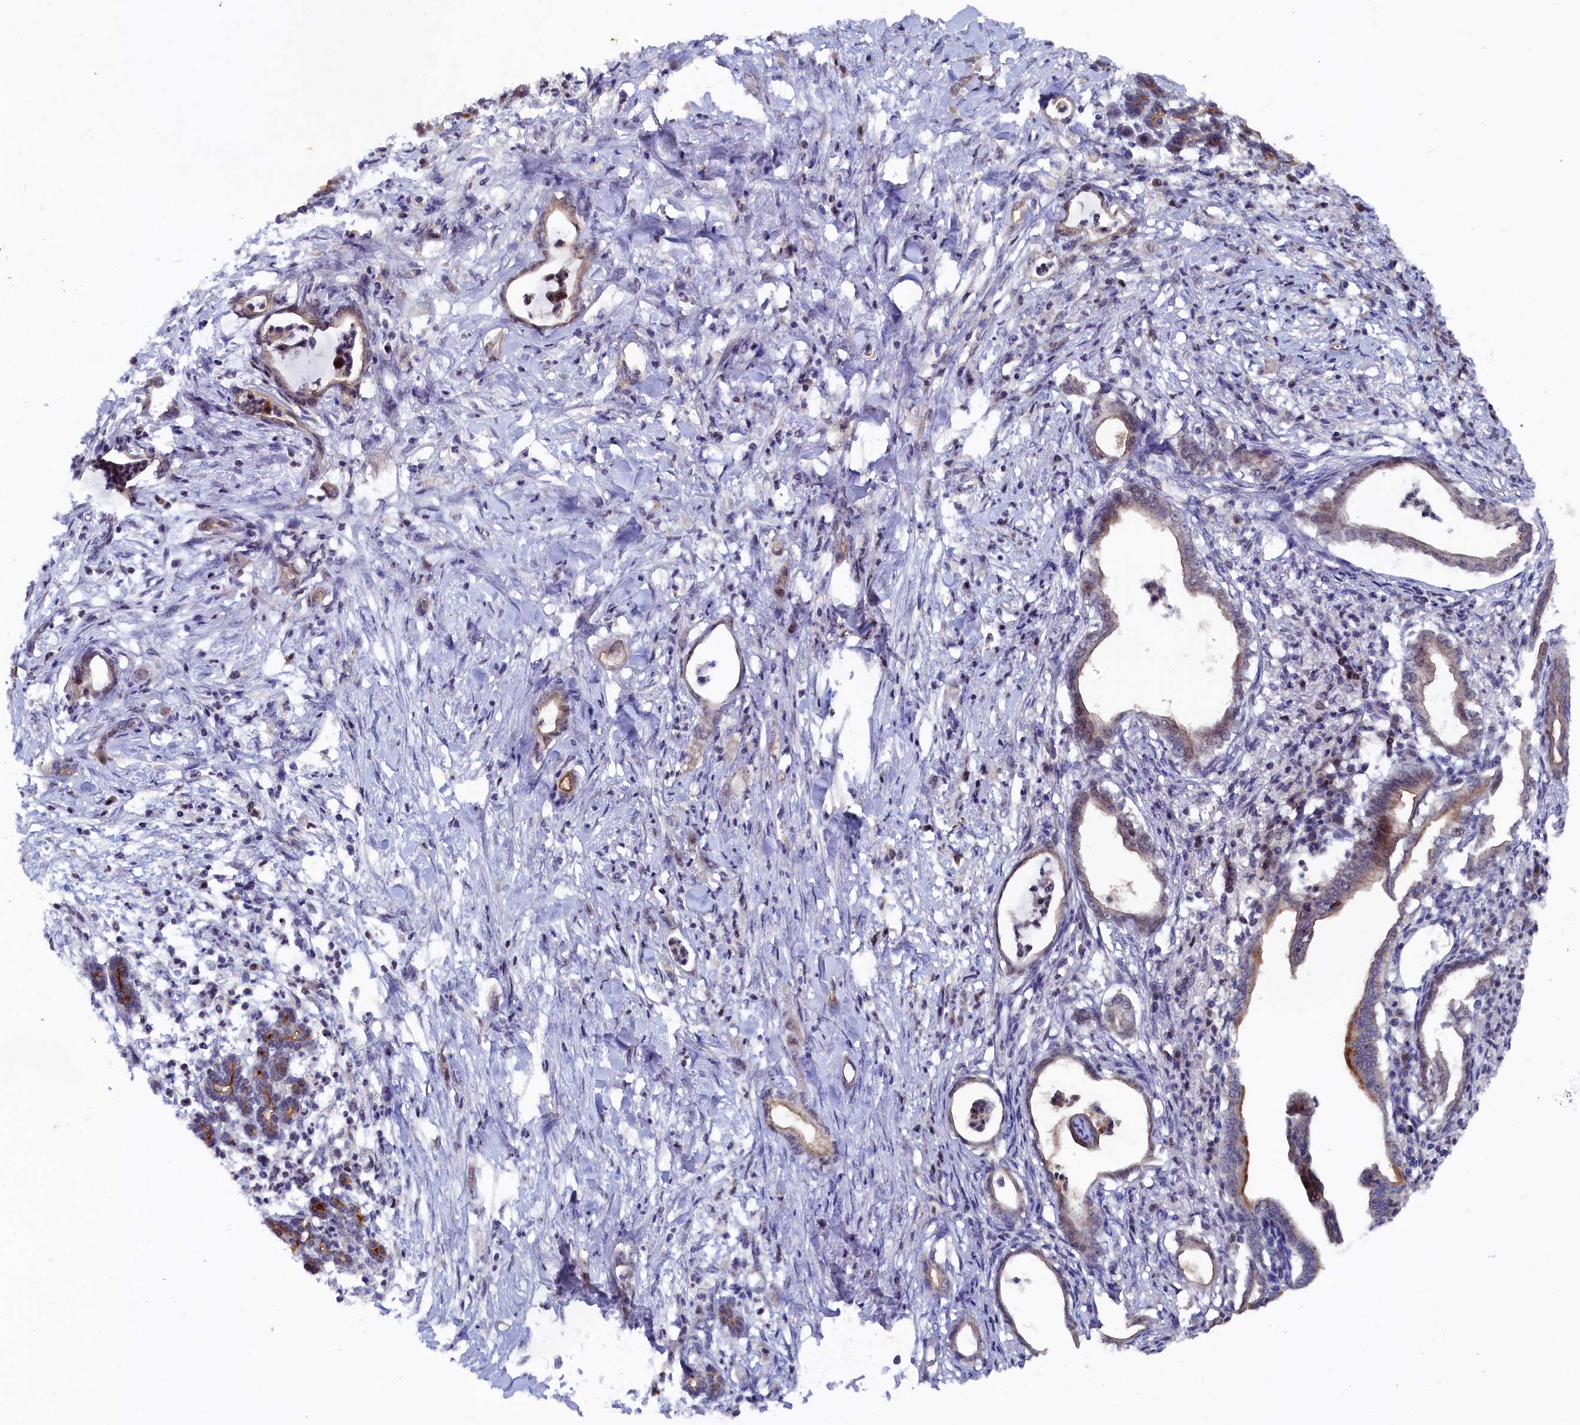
{"staining": {"intensity": "moderate", "quantity": "<25%", "location": "cytoplasmic/membranous"}, "tissue": "pancreatic cancer", "cell_type": "Tumor cells", "image_type": "cancer", "snomed": [{"axis": "morphology", "description": "Adenocarcinoma, NOS"}, {"axis": "topography", "description": "Pancreas"}], "caption": "Pancreatic cancer (adenocarcinoma) was stained to show a protein in brown. There is low levels of moderate cytoplasmic/membranous positivity in approximately <25% of tumor cells. (IHC, brightfield microscopy, high magnification).", "gene": "TMC5", "patient": {"sex": "female", "age": 55}}